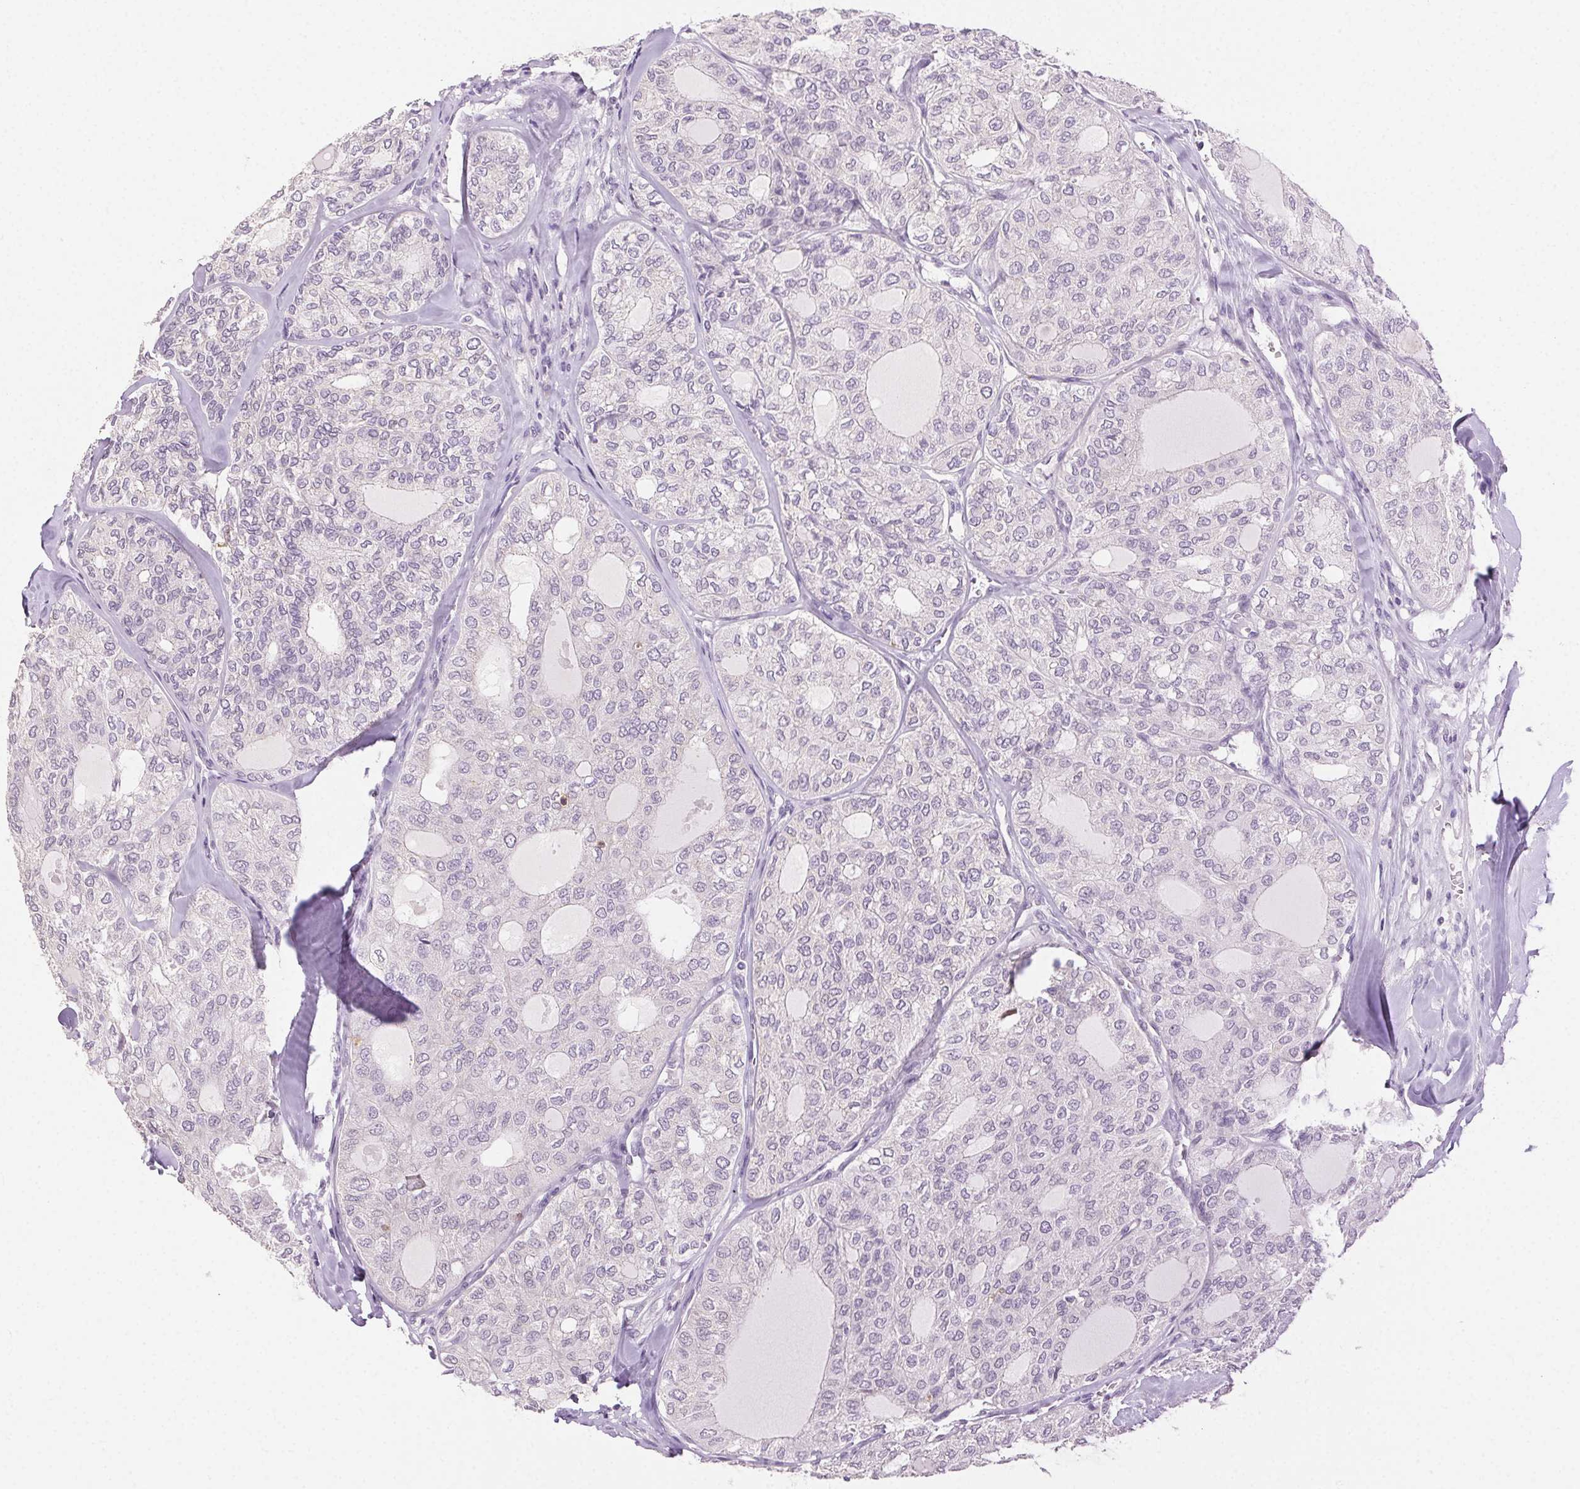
{"staining": {"intensity": "negative", "quantity": "none", "location": "none"}, "tissue": "thyroid cancer", "cell_type": "Tumor cells", "image_type": "cancer", "snomed": [{"axis": "morphology", "description": "Follicular adenoma carcinoma, NOS"}, {"axis": "topography", "description": "Thyroid gland"}], "caption": "IHC histopathology image of neoplastic tissue: thyroid cancer (follicular adenoma carcinoma) stained with DAB shows no significant protein expression in tumor cells. Nuclei are stained in blue.", "gene": "AKAP5", "patient": {"sex": "male", "age": 75}}